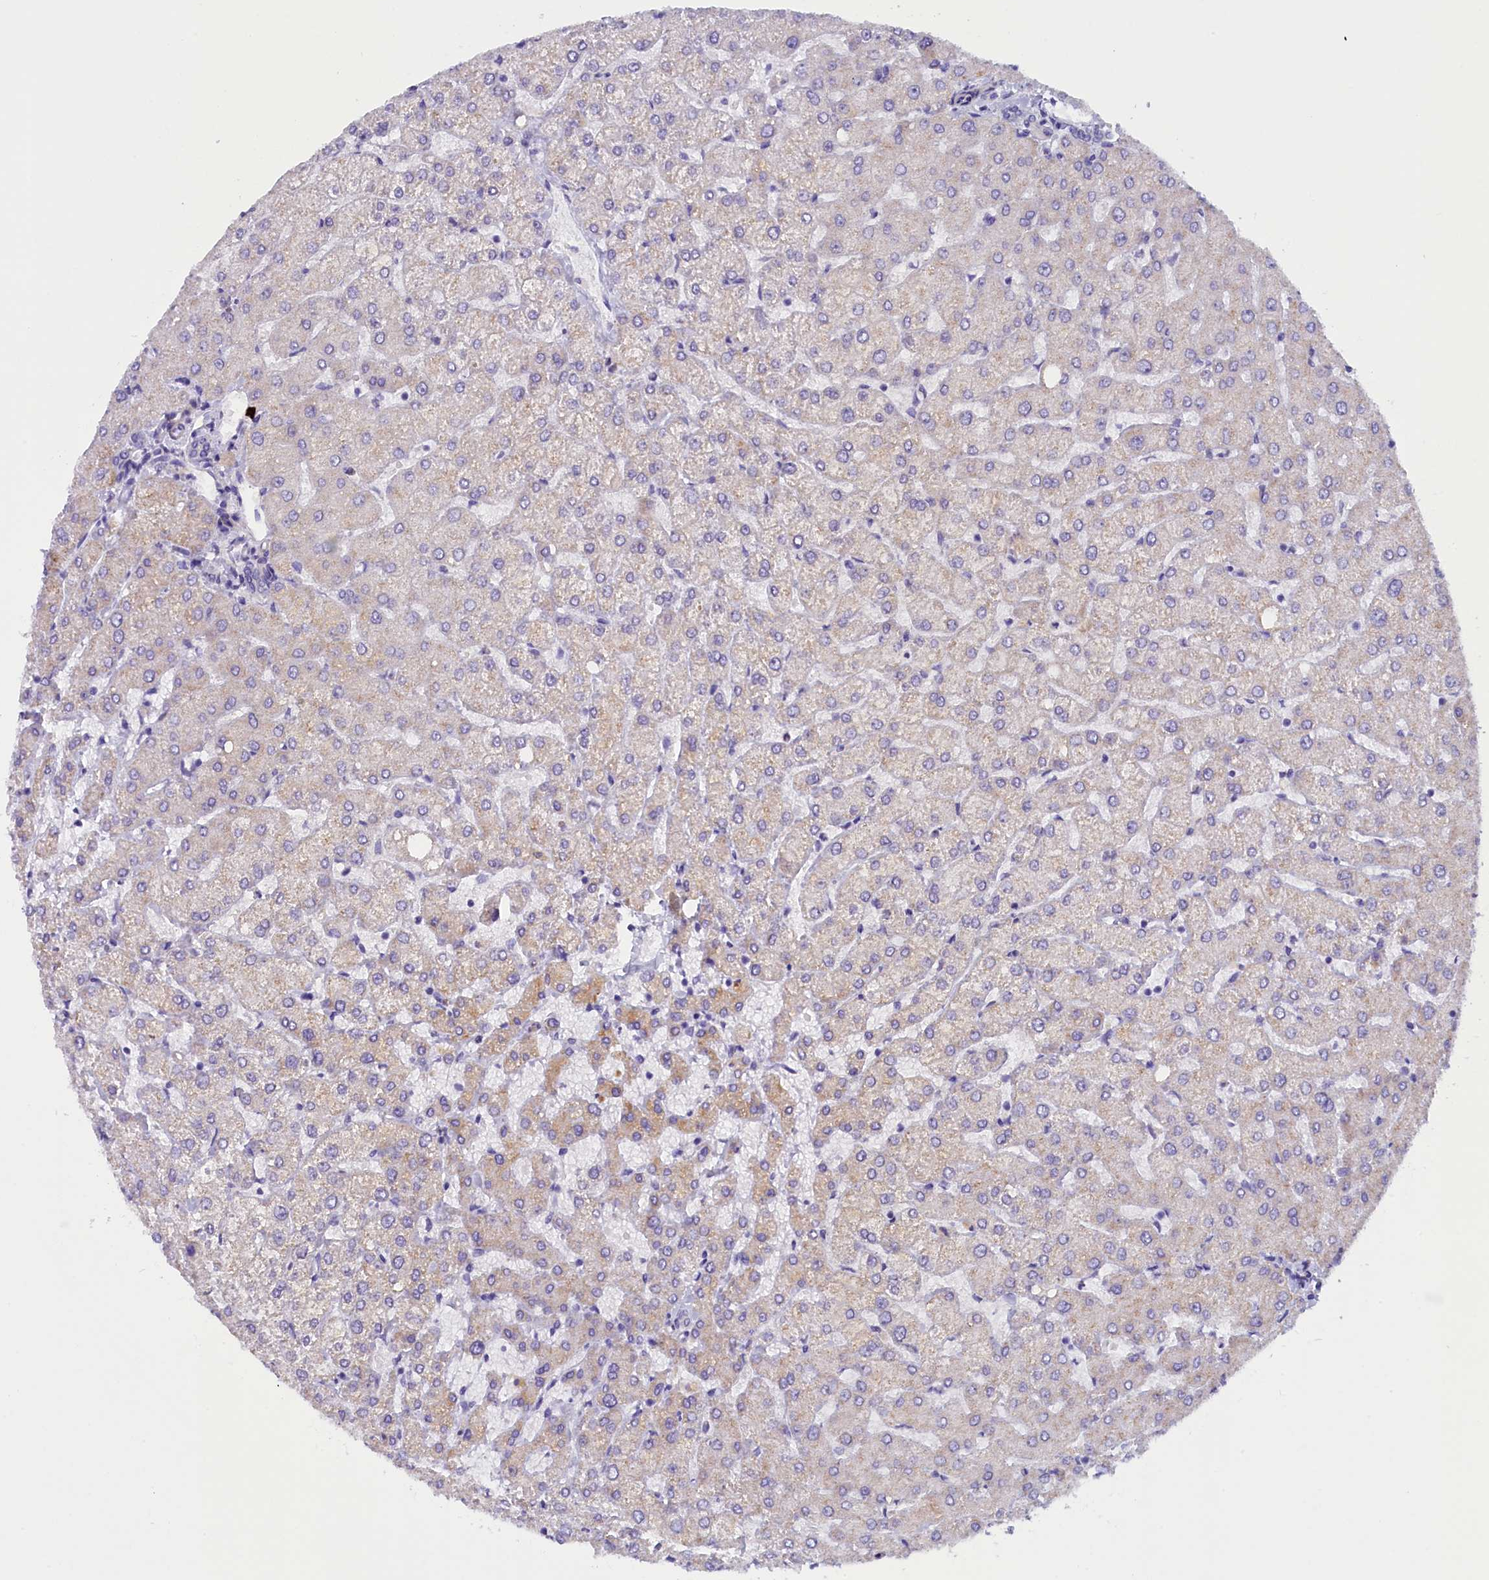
{"staining": {"intensity": "negative", "quantity": "none", "location": "none"}, "tissue": "liver", "cell_type": "Cholangiocytes", "image_type": "normal", "snomed": [{"axis": "morphology", "description": "Normal tissue, NOS"}, {"axis": "topography", "description": "Liver"}], "caption": "This is an immunohistochemistry image of benign human liver. There is no staining in cholangiocytes.", "gene": "RTTN", "patient": {"sex": "female", "age": 54}}